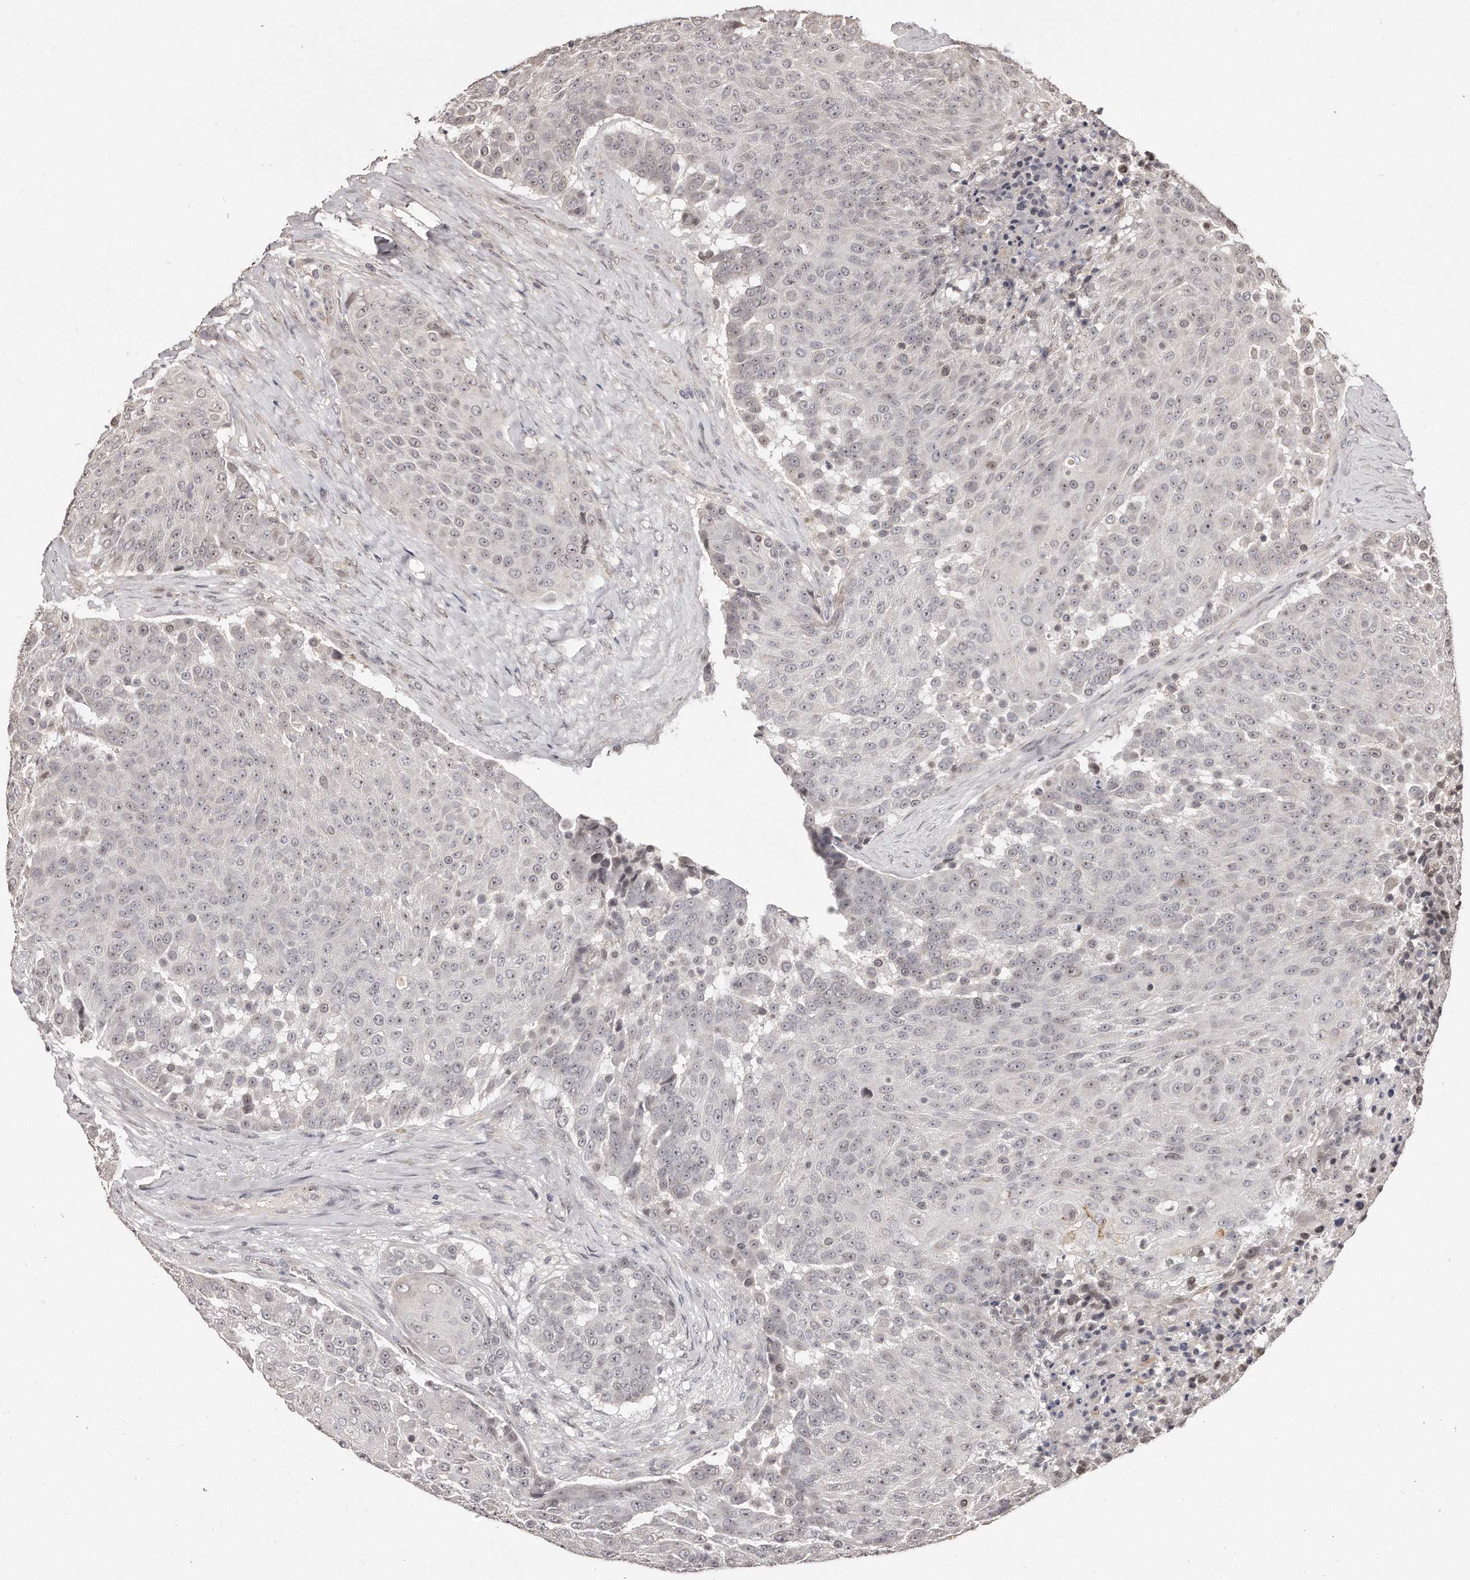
{"staining": {"intensity": "negative", "quantity": "none", "location": "none"}, "tissue": "urothelial cancer", "cell_type": "Tumor cells", "image_type": "cancer", "snomed": [{"axis": "morphology", "description": "Urothelial carcinoma, High grade"}, {"axis": "topography", "description": "Urinary bladder"}], "caption": "This is an immunohistochemistry (IHC) photomicrograph of urothelial carcinoma (high-grade). There is no expression in tumor cells.", "gene": "HASPIN", "patient": {"sex": "female", "age": 63}}